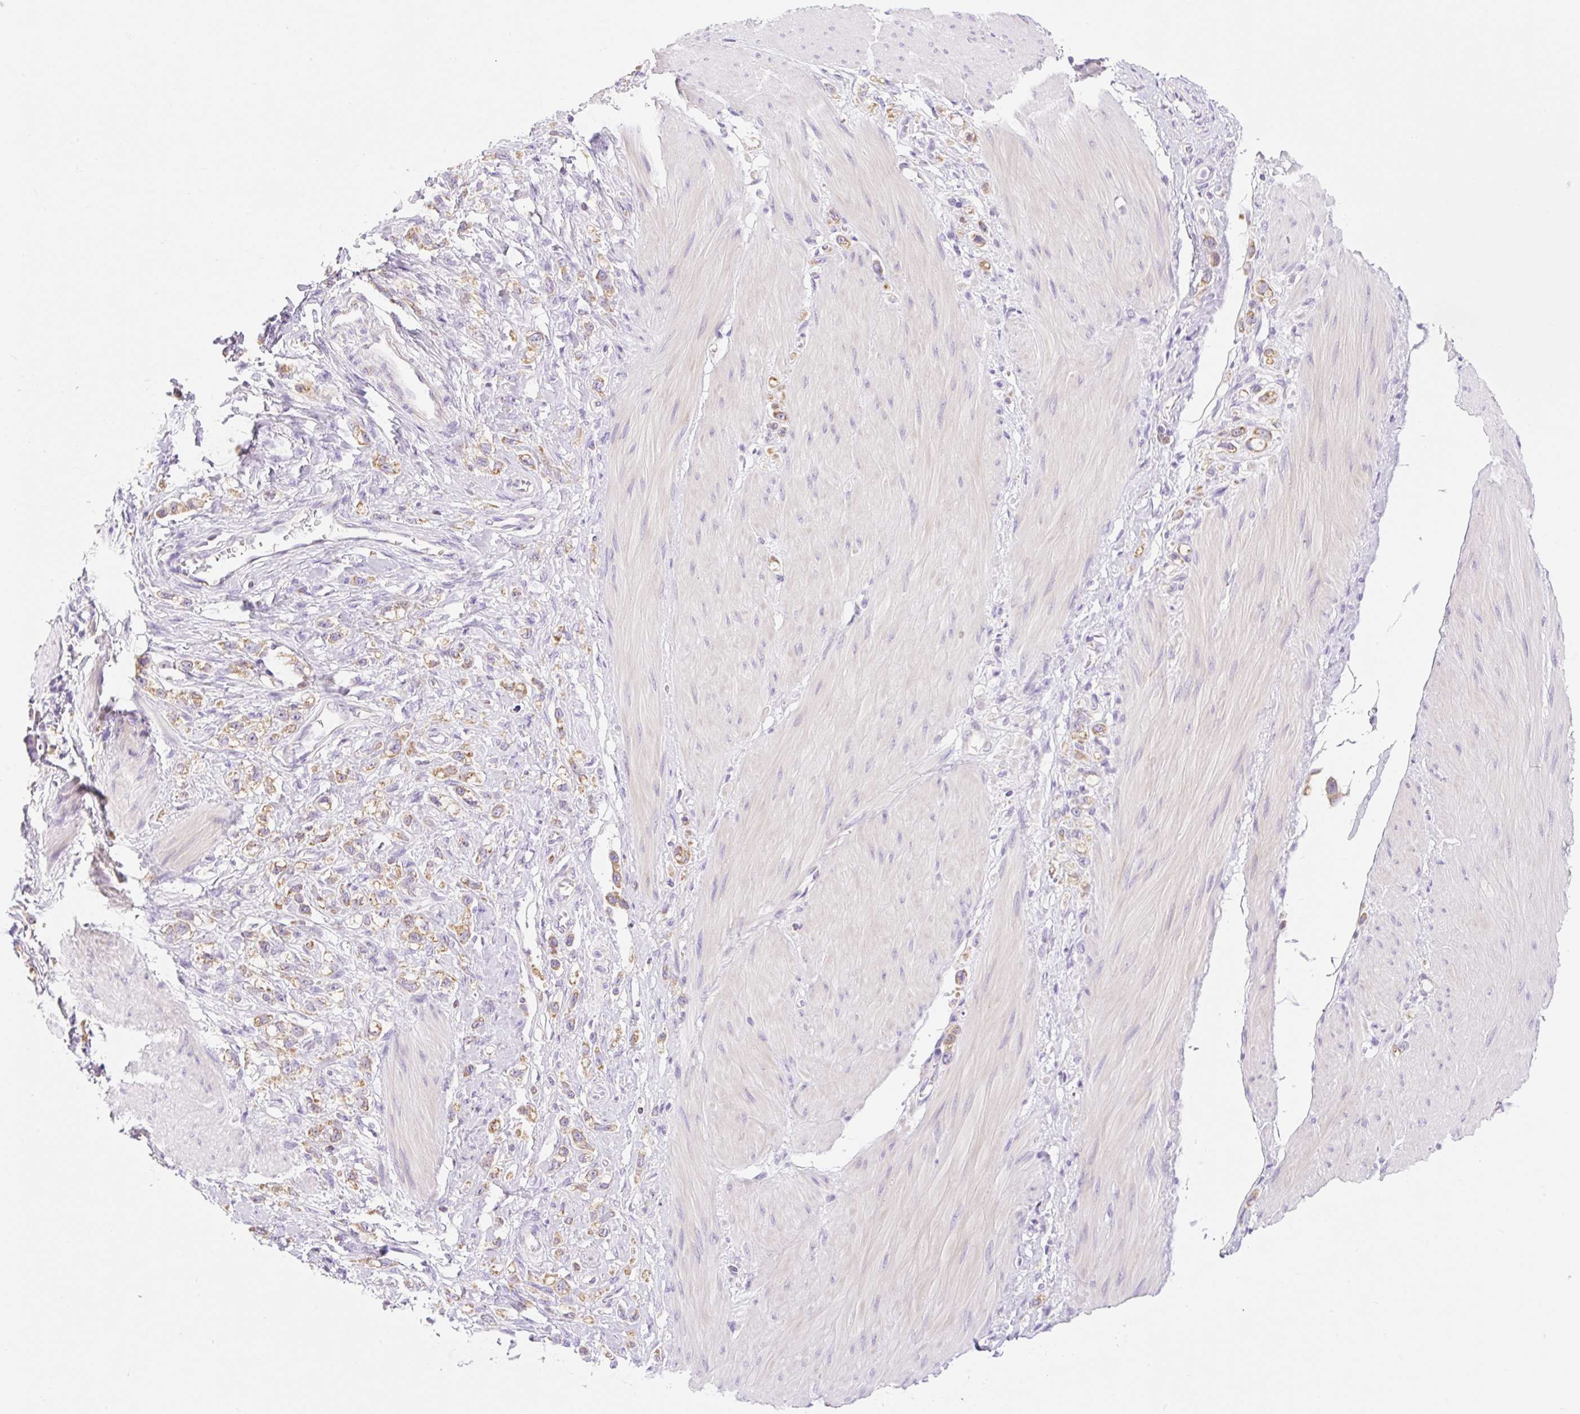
{"staining": {"intensity": "moderate", "quantity": ">75%", "location": "cytoplasmic/membranous"}, "tissue": "stomach cancer", "cell_type": "Tumor cells", "image_type": "cancer", "snomed": [{"axis": "morphology", "description": "Adenocarcinoma, NOS"}, {"axis": "topography", "description": "Stomach"}], "caption": "An immunohistochemistry (IHC) micrograph of tumor tissue is shown. Protein staining in brown labels moderate cytoplasmic/membranous positivity in stomach adenocarcinoma within tumor cells. (Stains: DAB in brown, nuclei in blue, Microscopy: brightfield microscopy at high magnification).", "gene": "FOCAD", "patient": {"sex": "female", "age": 65}}